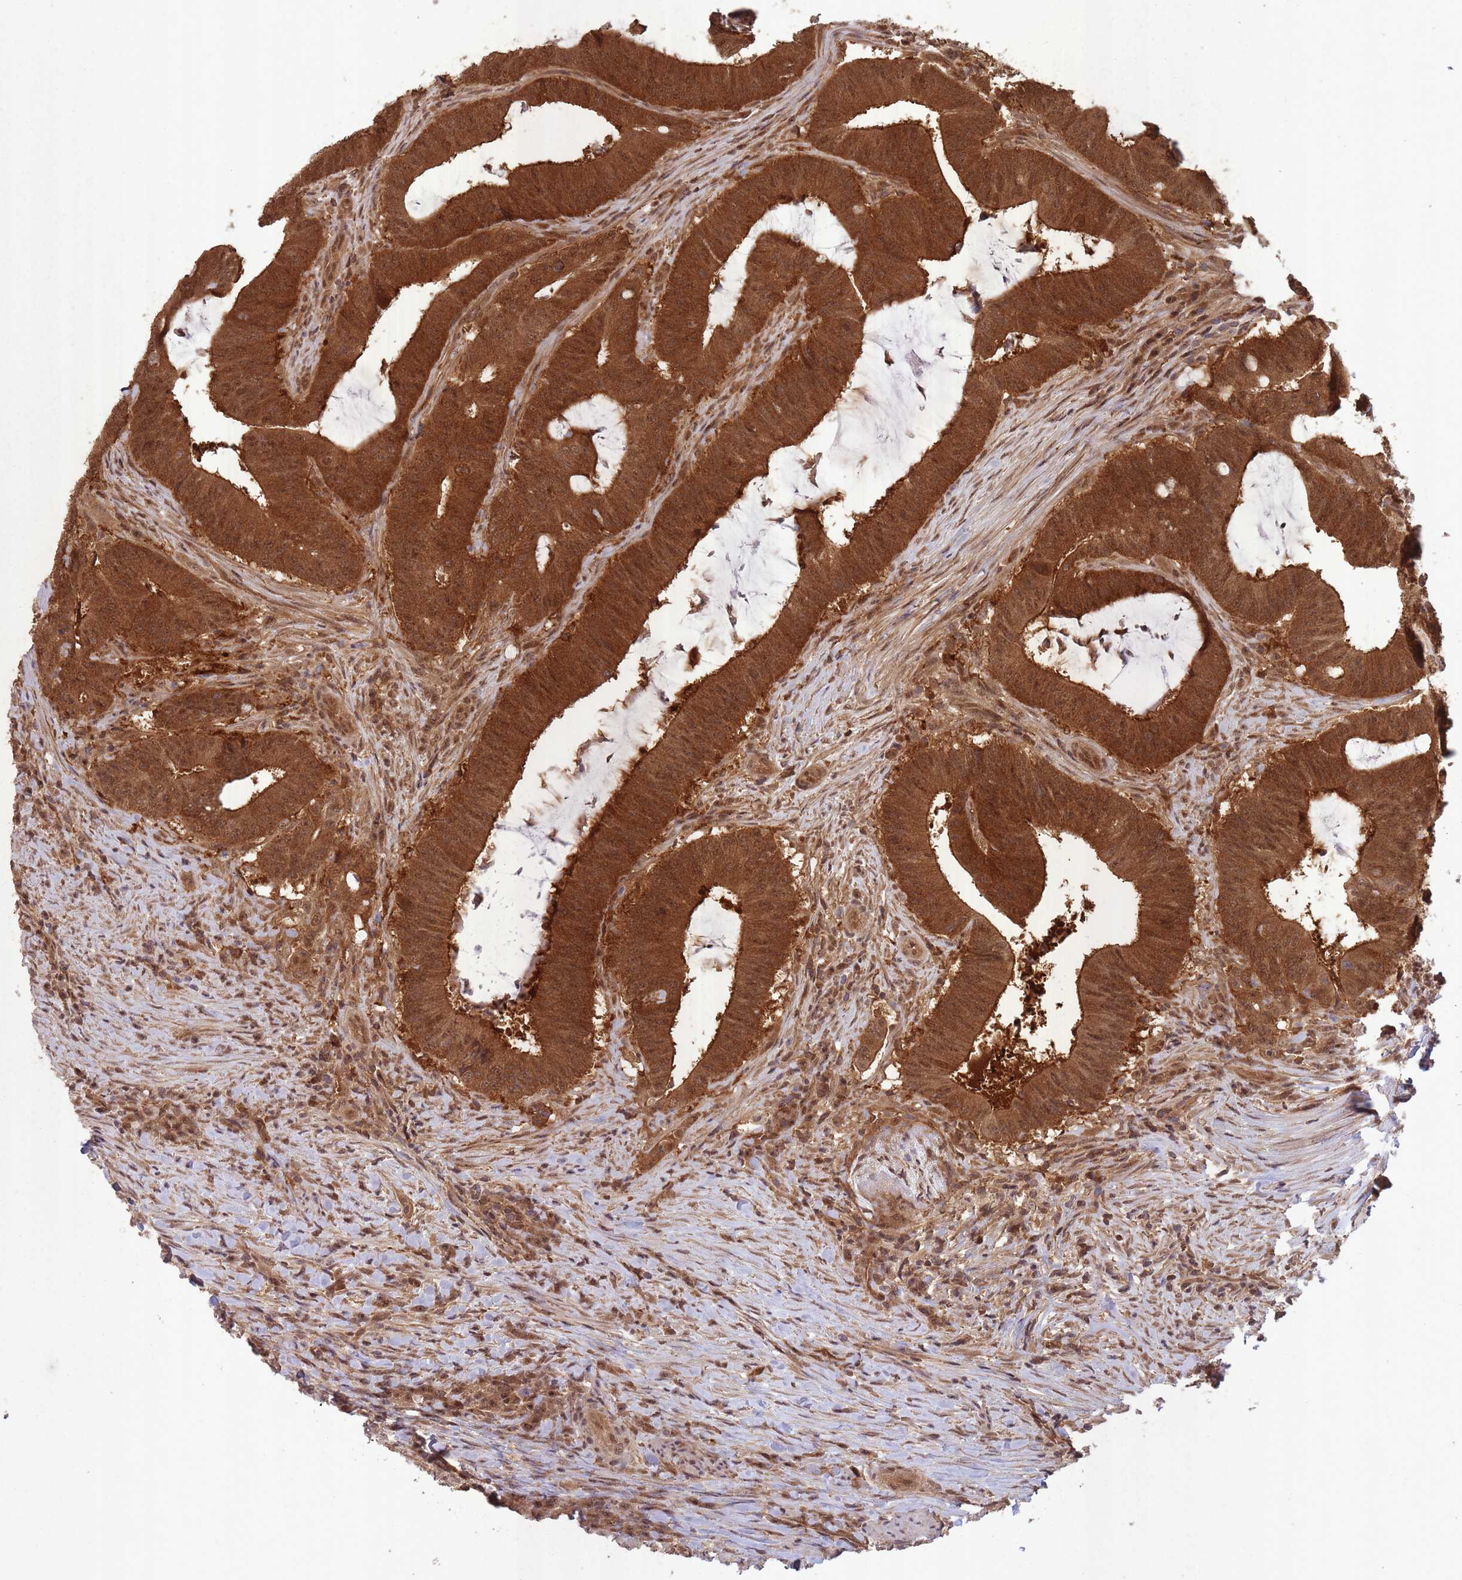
{"staining": {"intensity": "moderate", "quantity": ">75%", "location": "cytoplasmic/membranous"}, "tissue": "colorectal cancer", "cell_type": "Tumor cells", "image_type": "cancer", "snomed": [{"axis": "morphology", "description": "Adenocarcinoma, NOS"}, {"axis": "topography", "description": "Colon"}], "caption": "Tumor cells show medium levels of moderate cytoplasmic/membranous positivity in approximately >75% of cells in human colorectal adenocarcinoma.", "gene": "PPP6R3", "patient": {"sex": "female", "age": 43}}